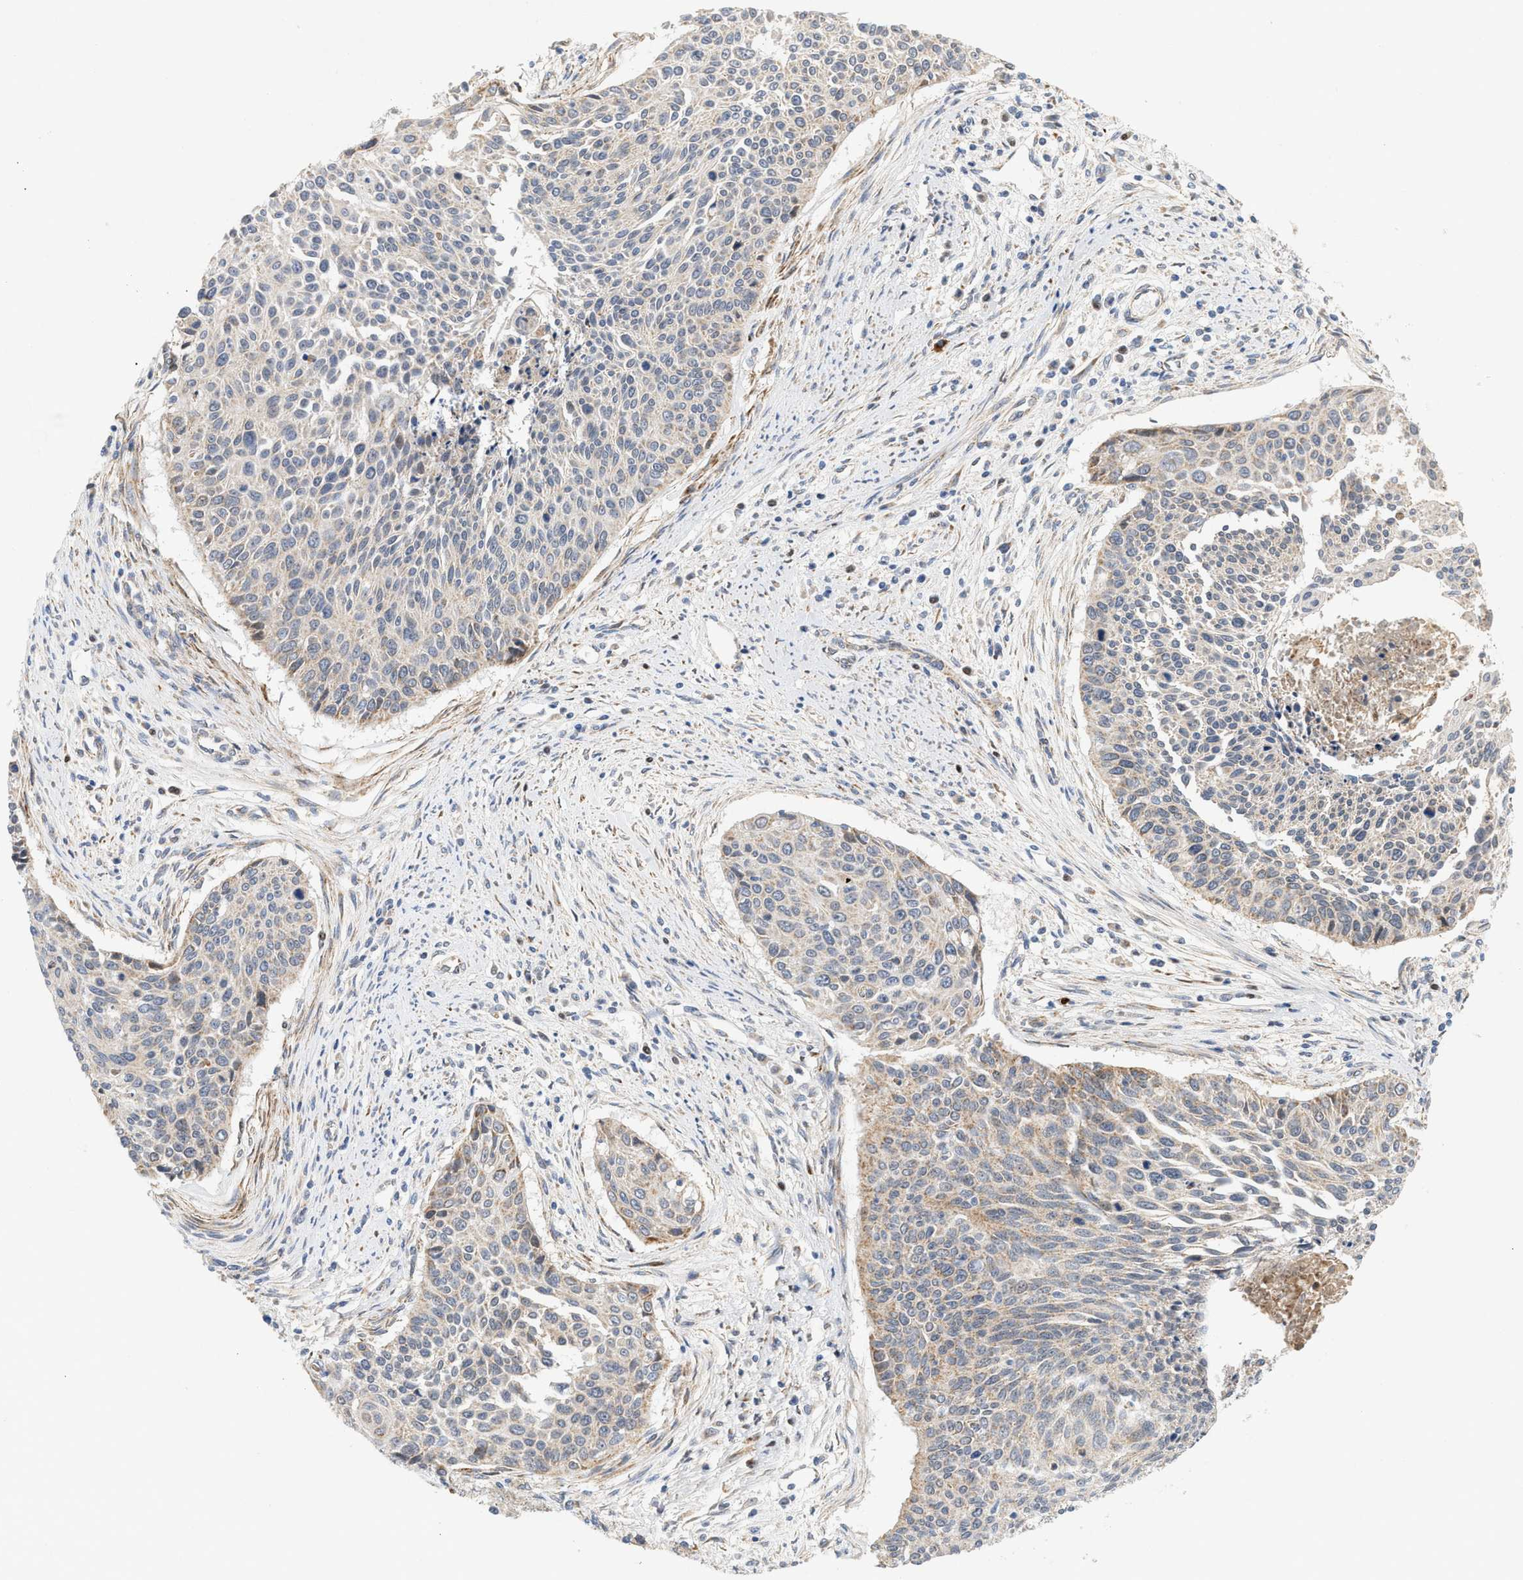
{"staining": {"intensity": "weak", "quantity": ">75%", "location": "cytoplasmic/membranous"}, "tissue": "cervical cancer", "cell_type": "Tumor cells", "image_type": "cancer", "snomed": [{"axis": "morphology", "description": "Squamous cell carcinoma, NOS"}, {"axis": "topography", "description": "Cervix"}], "caption": "This image reveals immunohistochemistry (IHC) staining of human squamous cell carcinoma (cervical), with low weak cytoplasmic/membranous staining in approximately >75% of tumor cells.", "gene": "MCU", "patient": {"sex": "female", "age": 55}}